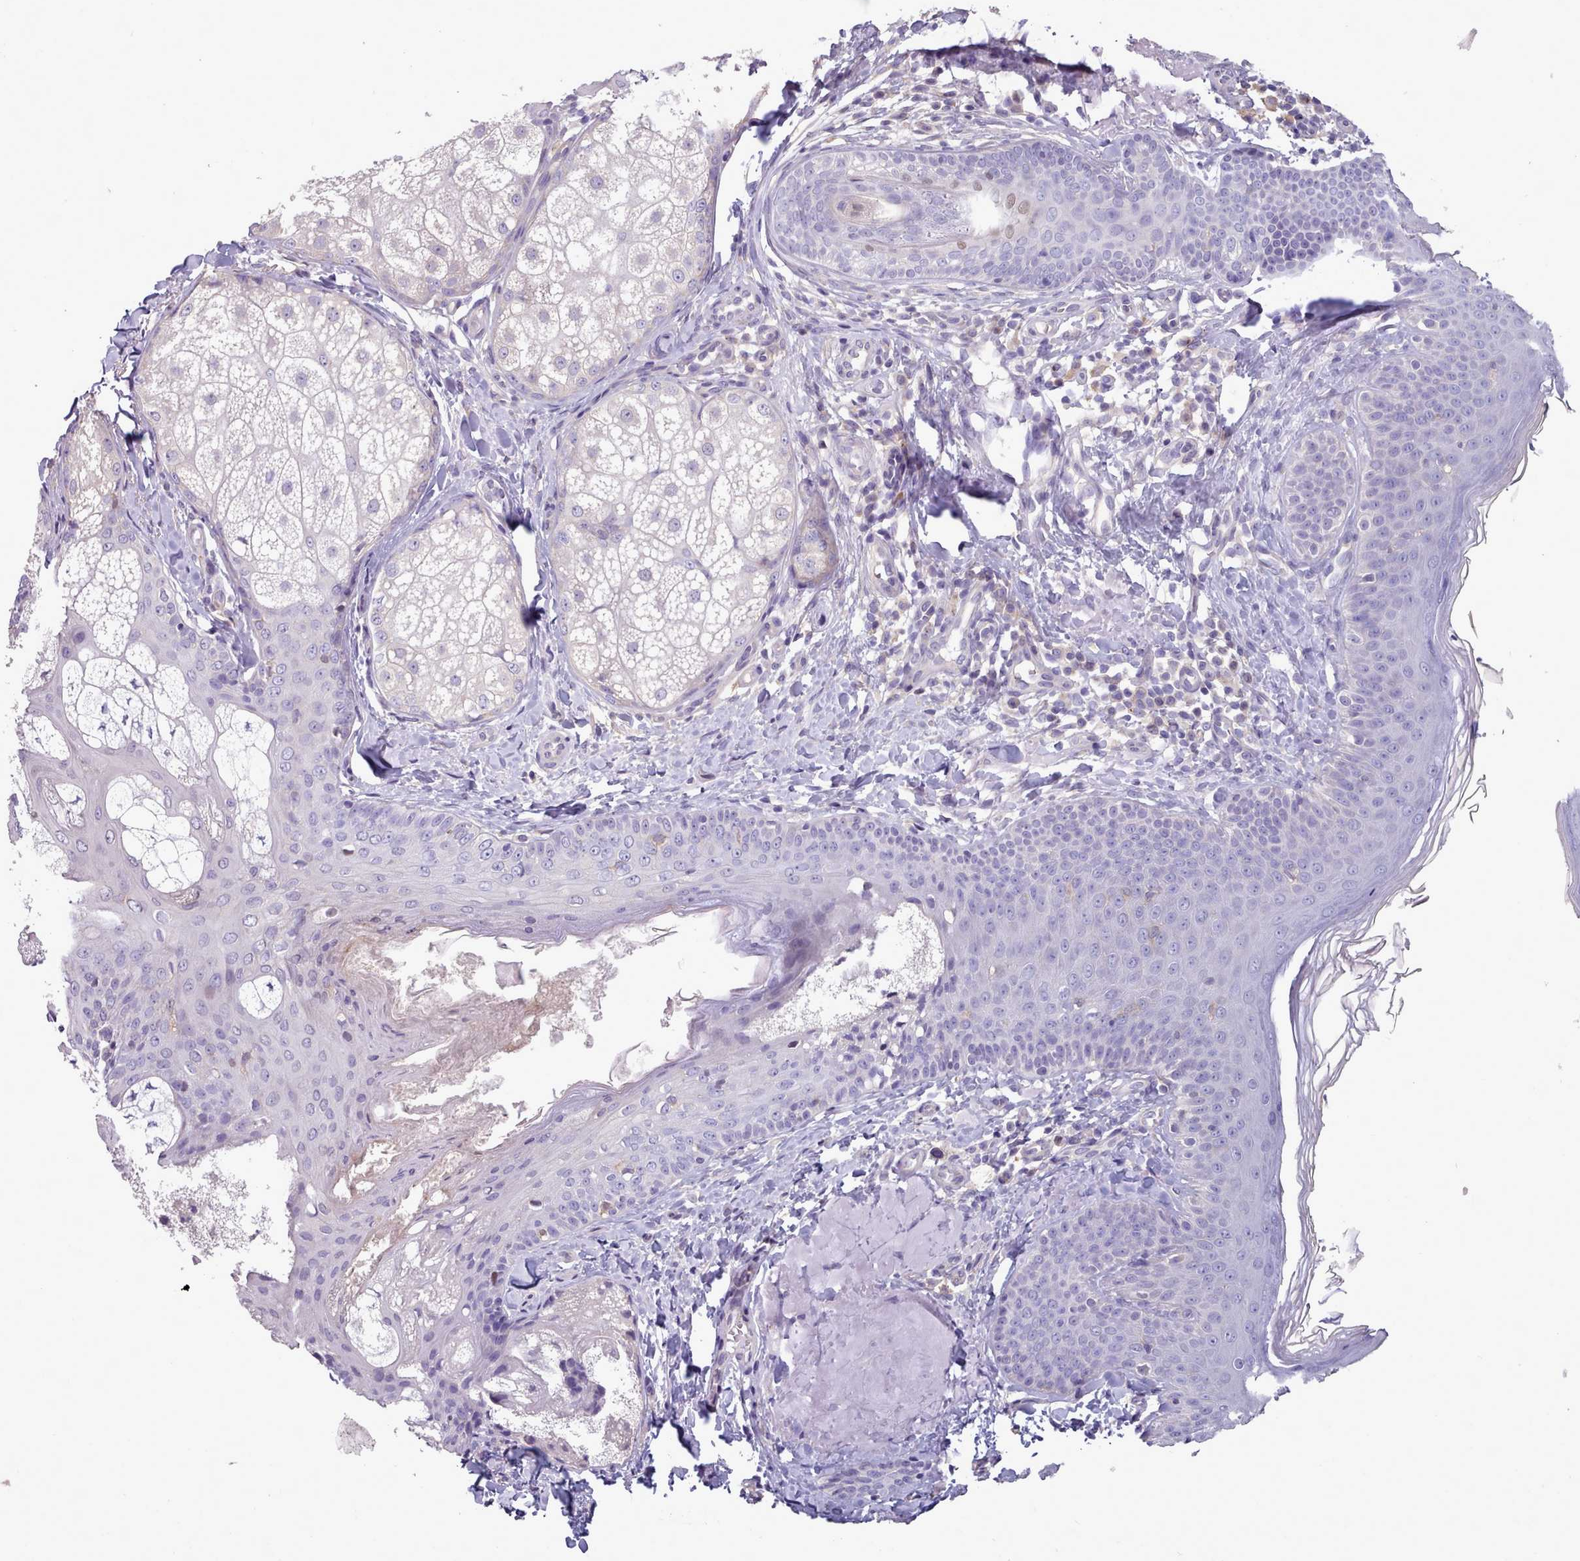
{"staining": {"intensity": "negative", "quantity": "none", "location": "none"}, "tissue": "skin", "cell_type": "Fibroblasts", "image_type": "normal", "snomed": [{"axis": "morphology", "description": "Normal tissue, NOS"}, {"axis": "topography", "description": "Skin"}], "caption": "Fibroblasts are negative for brown protein staining in benign skin. (IHC, brightfield microscopy, high magnification).", "gene": "DPF1", "patient": {"sex": "male", "age": 57}}